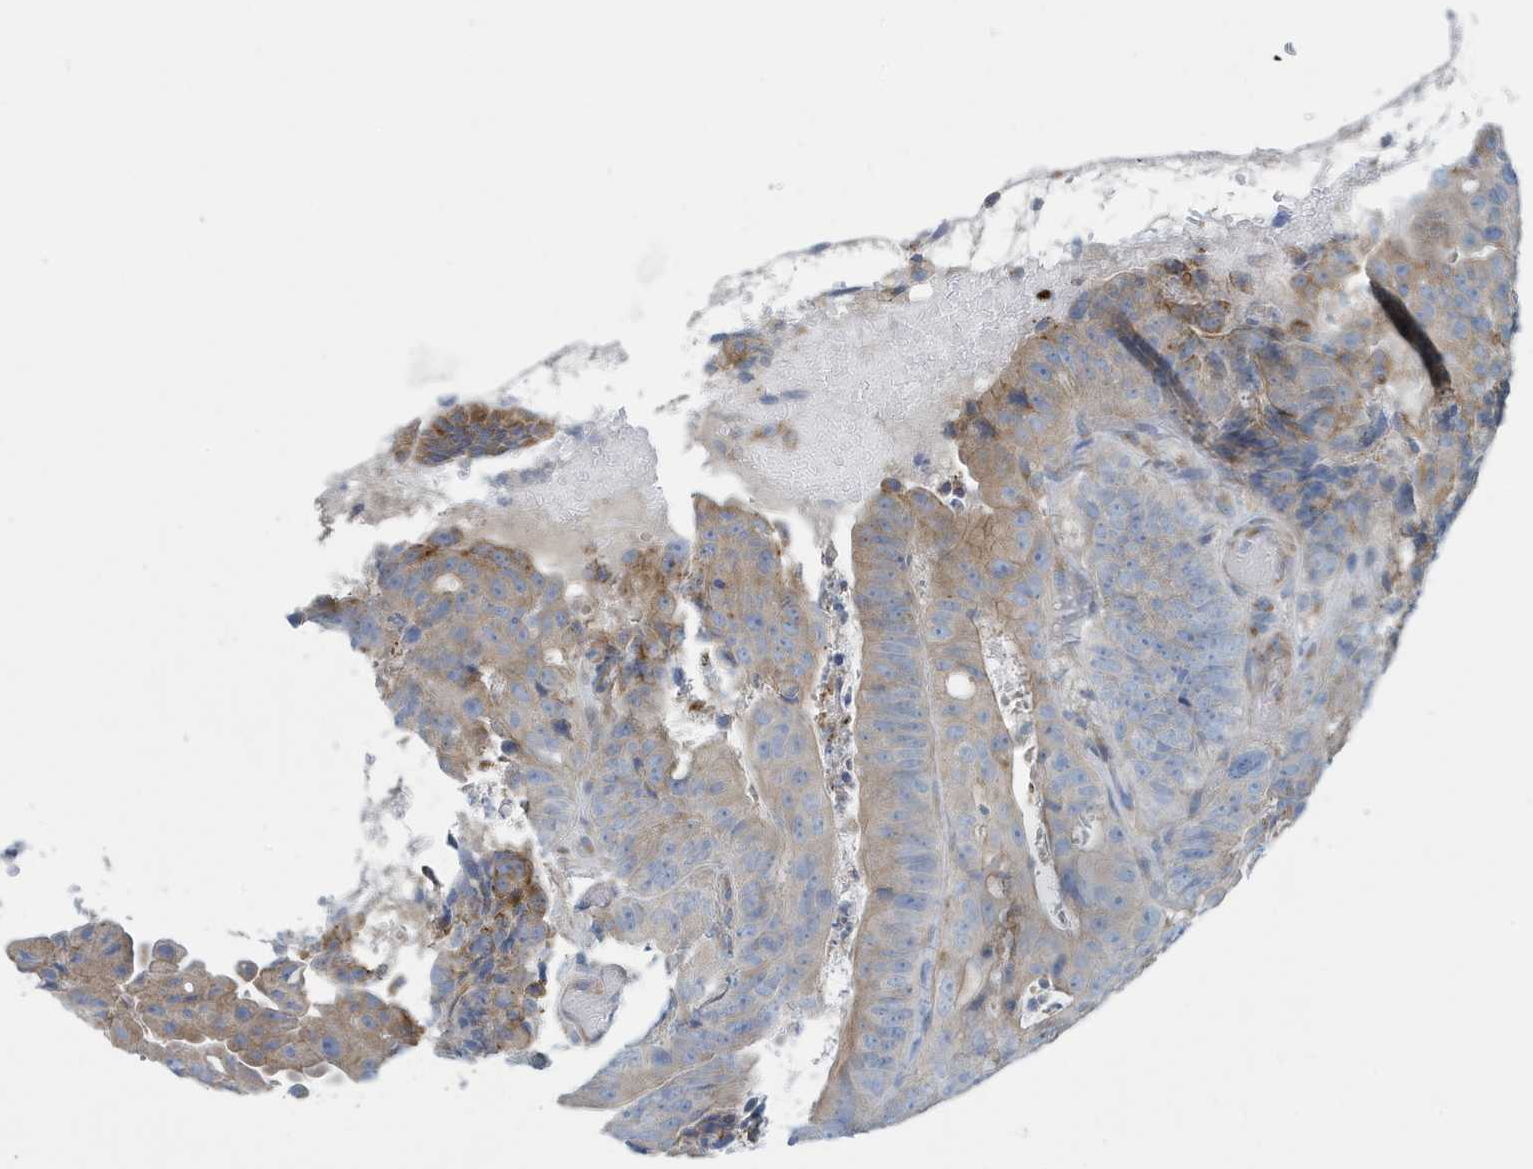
{"staining": {"intensity": "moderate", "quantity": "<25%", "location": "cytoplasmic/membranous"}, "tissue": "colorectal cancer", "cell_type": "Tumor cells", "image_type": "cancer", "snomed": [{"axis": "morphology", "description": "Adenocarcinoma, NOS"}, {"axis": "topography", "description": "Colon"}], "caption": "Protein expression analysis of human colorectal cancer reveals moderate cytoplasmic/membranous staining in about <25% of tumor cells.", "gene": "PPM1M", "patient": {"sex": "male", "age": 87}}